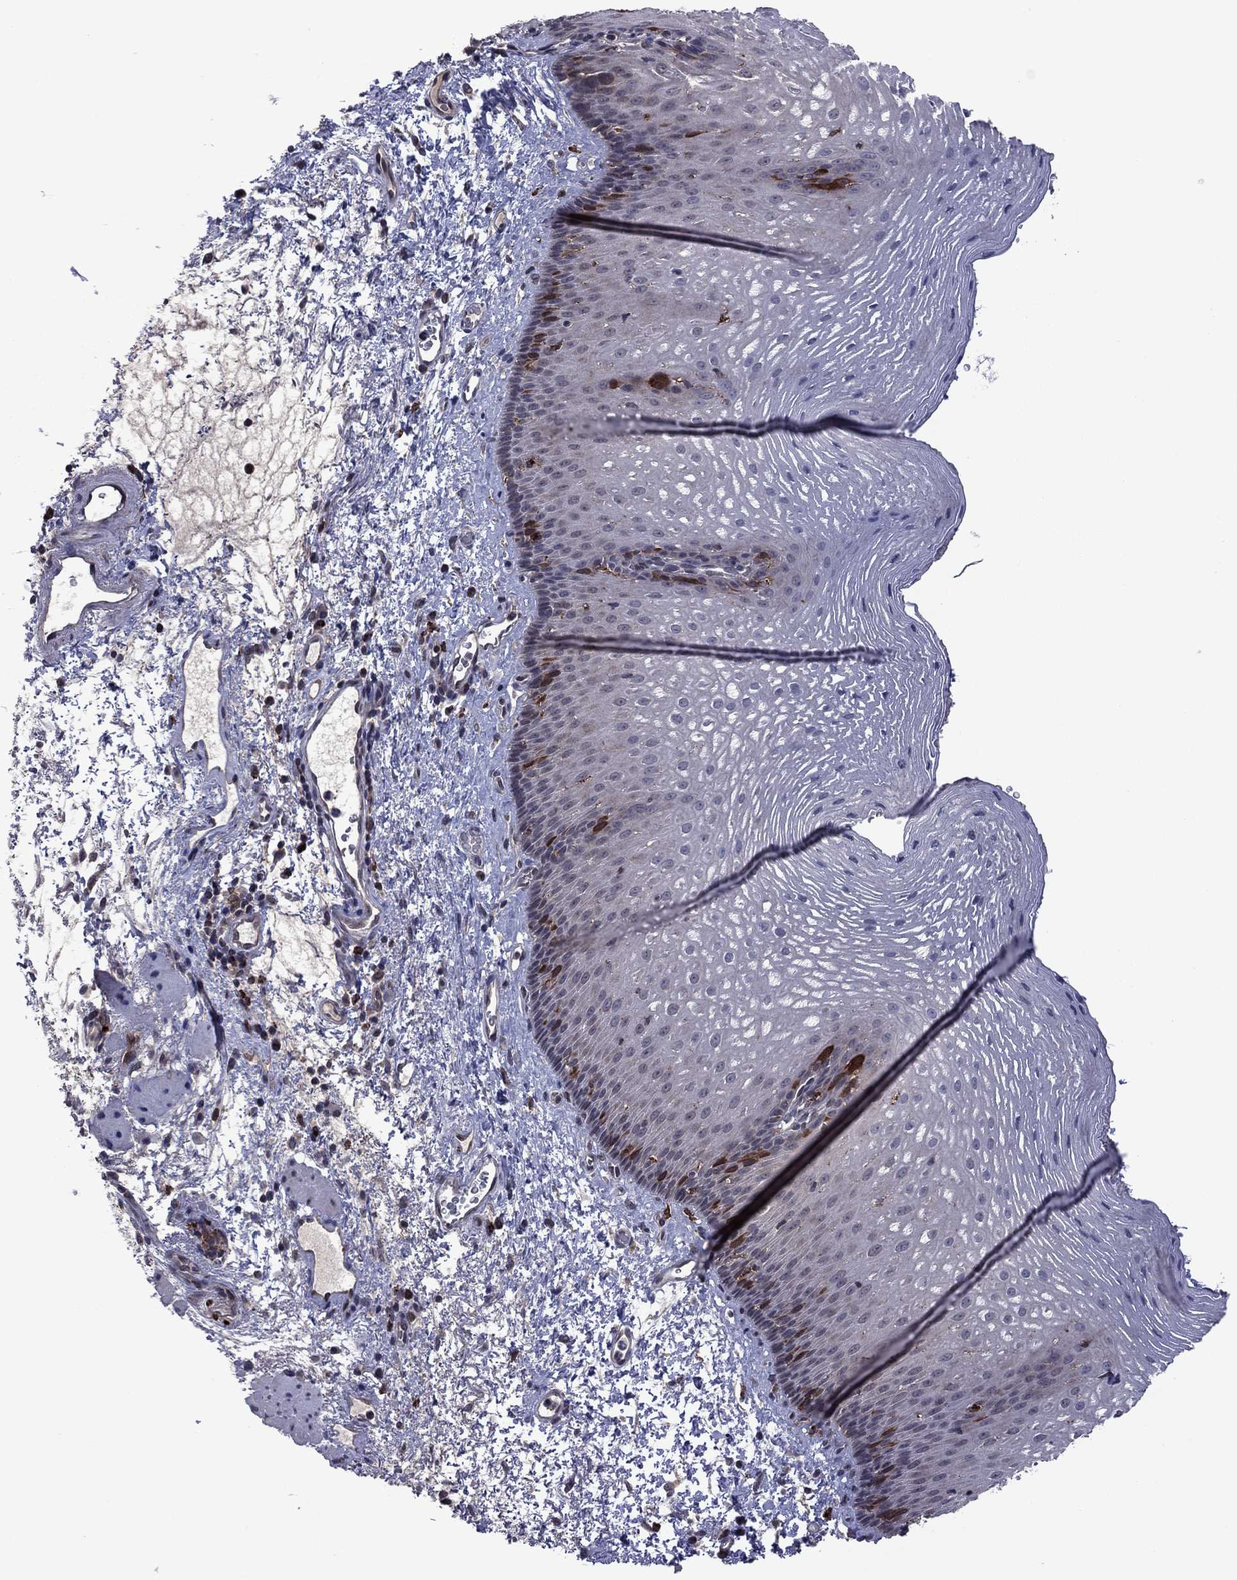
{"staining": {"intensity": "strong", "quantity": "<25%", "location": "cytoplasmic/membranous"}, "tissue": "esophagus", "cell_type": "Squamous epithelial cells", "image_type": "normal", "snomed": [{"axis": "morphology", "description": "Normal tissue, NOS"}, {"axis": "topography", "description": "Esophagus"}], "caption": "High-power microscopy captured an immunohistochemistry image of benign esophagus, revealing strong cytoplasmic/membranous staining in approximately <25% of squamous epithelial cells.", "gene": "GPAA1", "patient": {"sex": "male", "age": 76}}